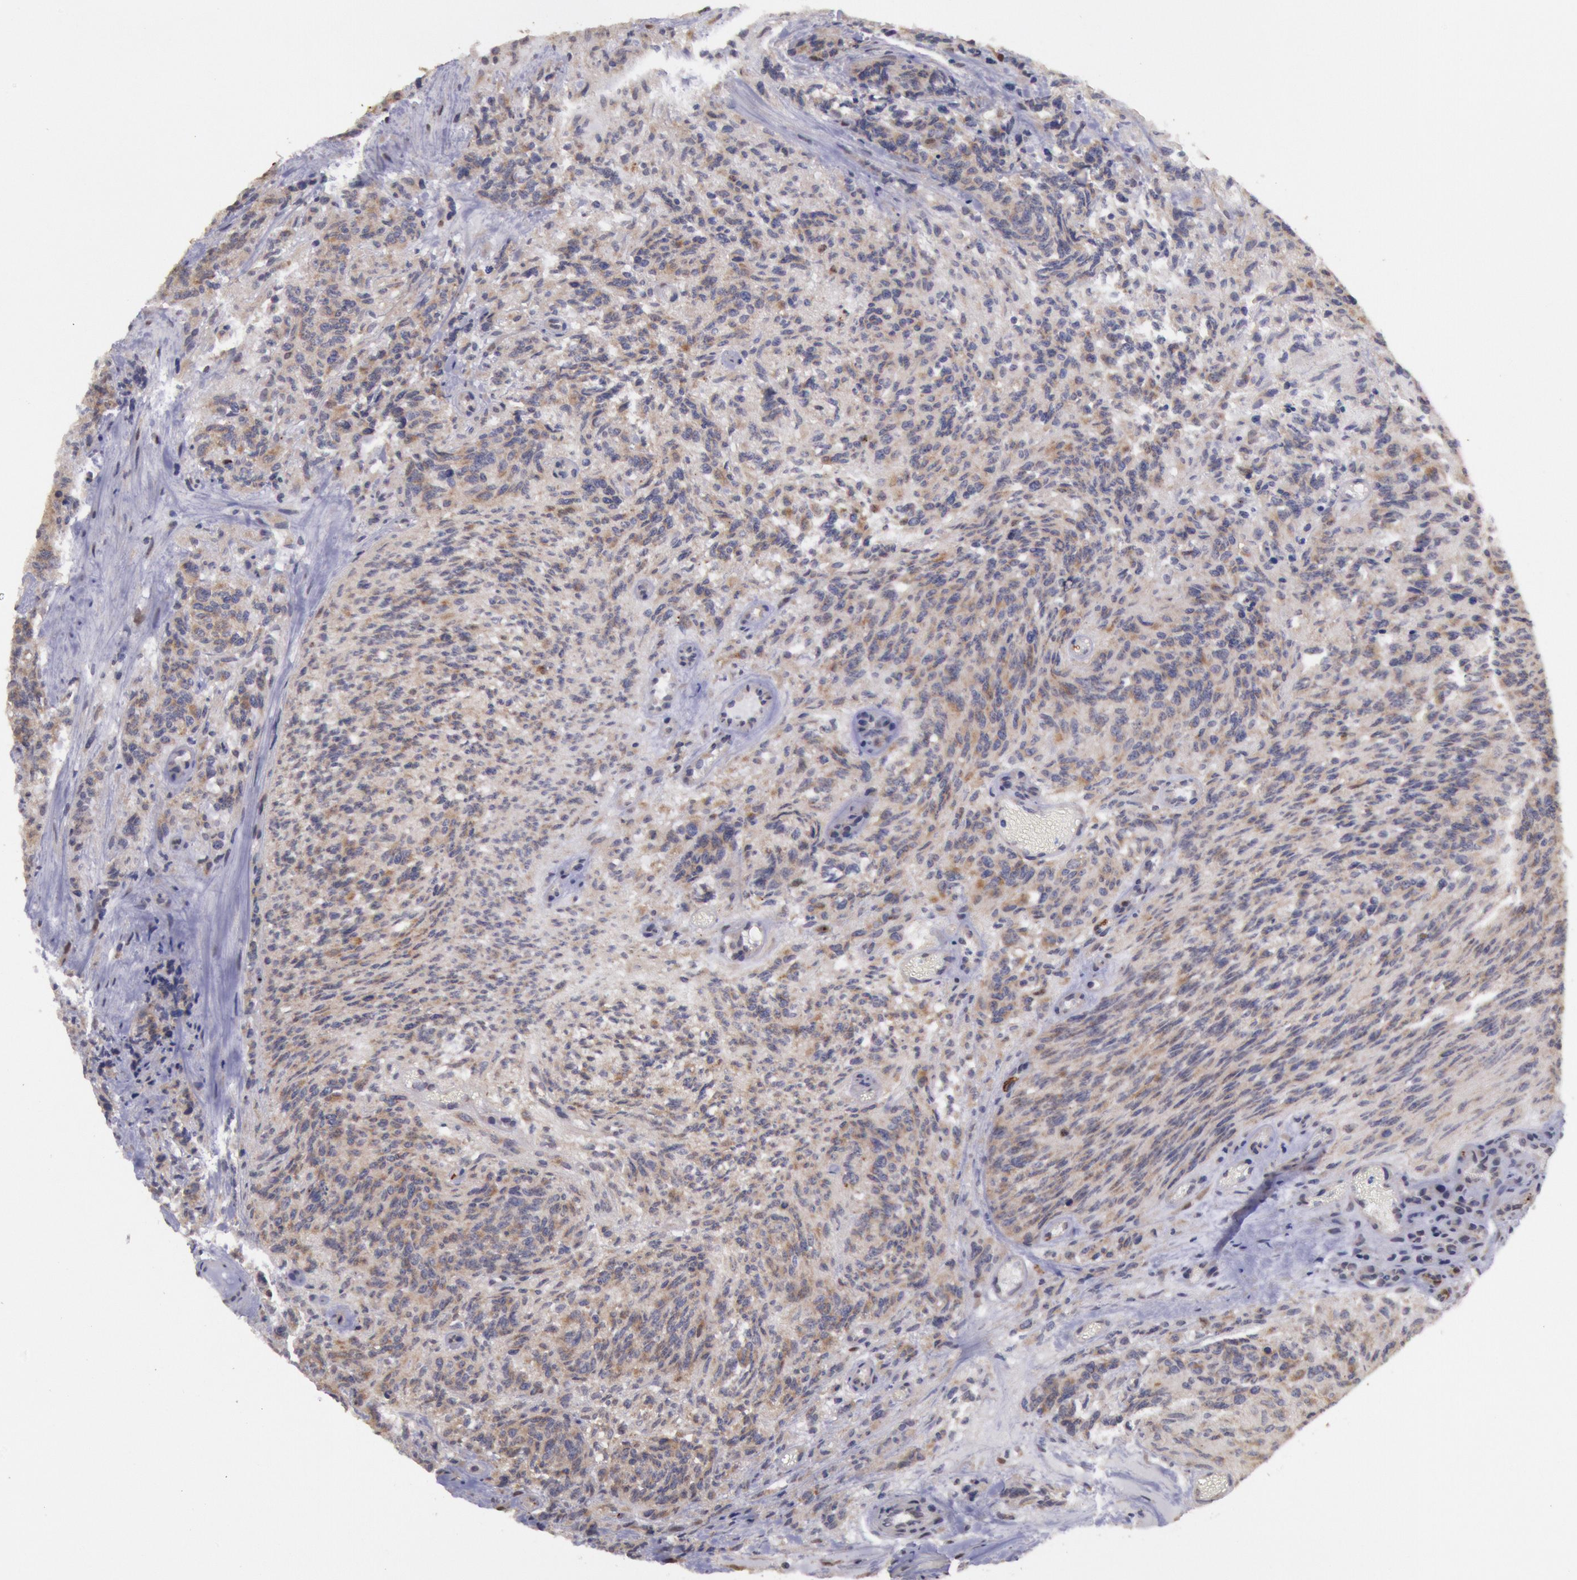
{"staining": {"intensity": "strong", "quantity": ">75%", "location": "cytoplasmic/membranous,nuclear"}, "tissue": "glioma", "cell_type": "Tumor cells", "image_type": "cancer", "snomed": [{"axis": "morphology", "description": "Glioma, malignant, High grade"}, {"axis": "topography", "description": "Brain"}], "caption": "Immunohistochemistry (DAB (3,3'-diaminobenzidine)) staining of human glioma demonstrates strong cytoplasmic/membranous and nuclear protein expression in about >75% of tumor cells. (IHC, brightfield microscopy, high magnification).", "gene": "STX17", "patient": {"sex": "male", "age": 36}}